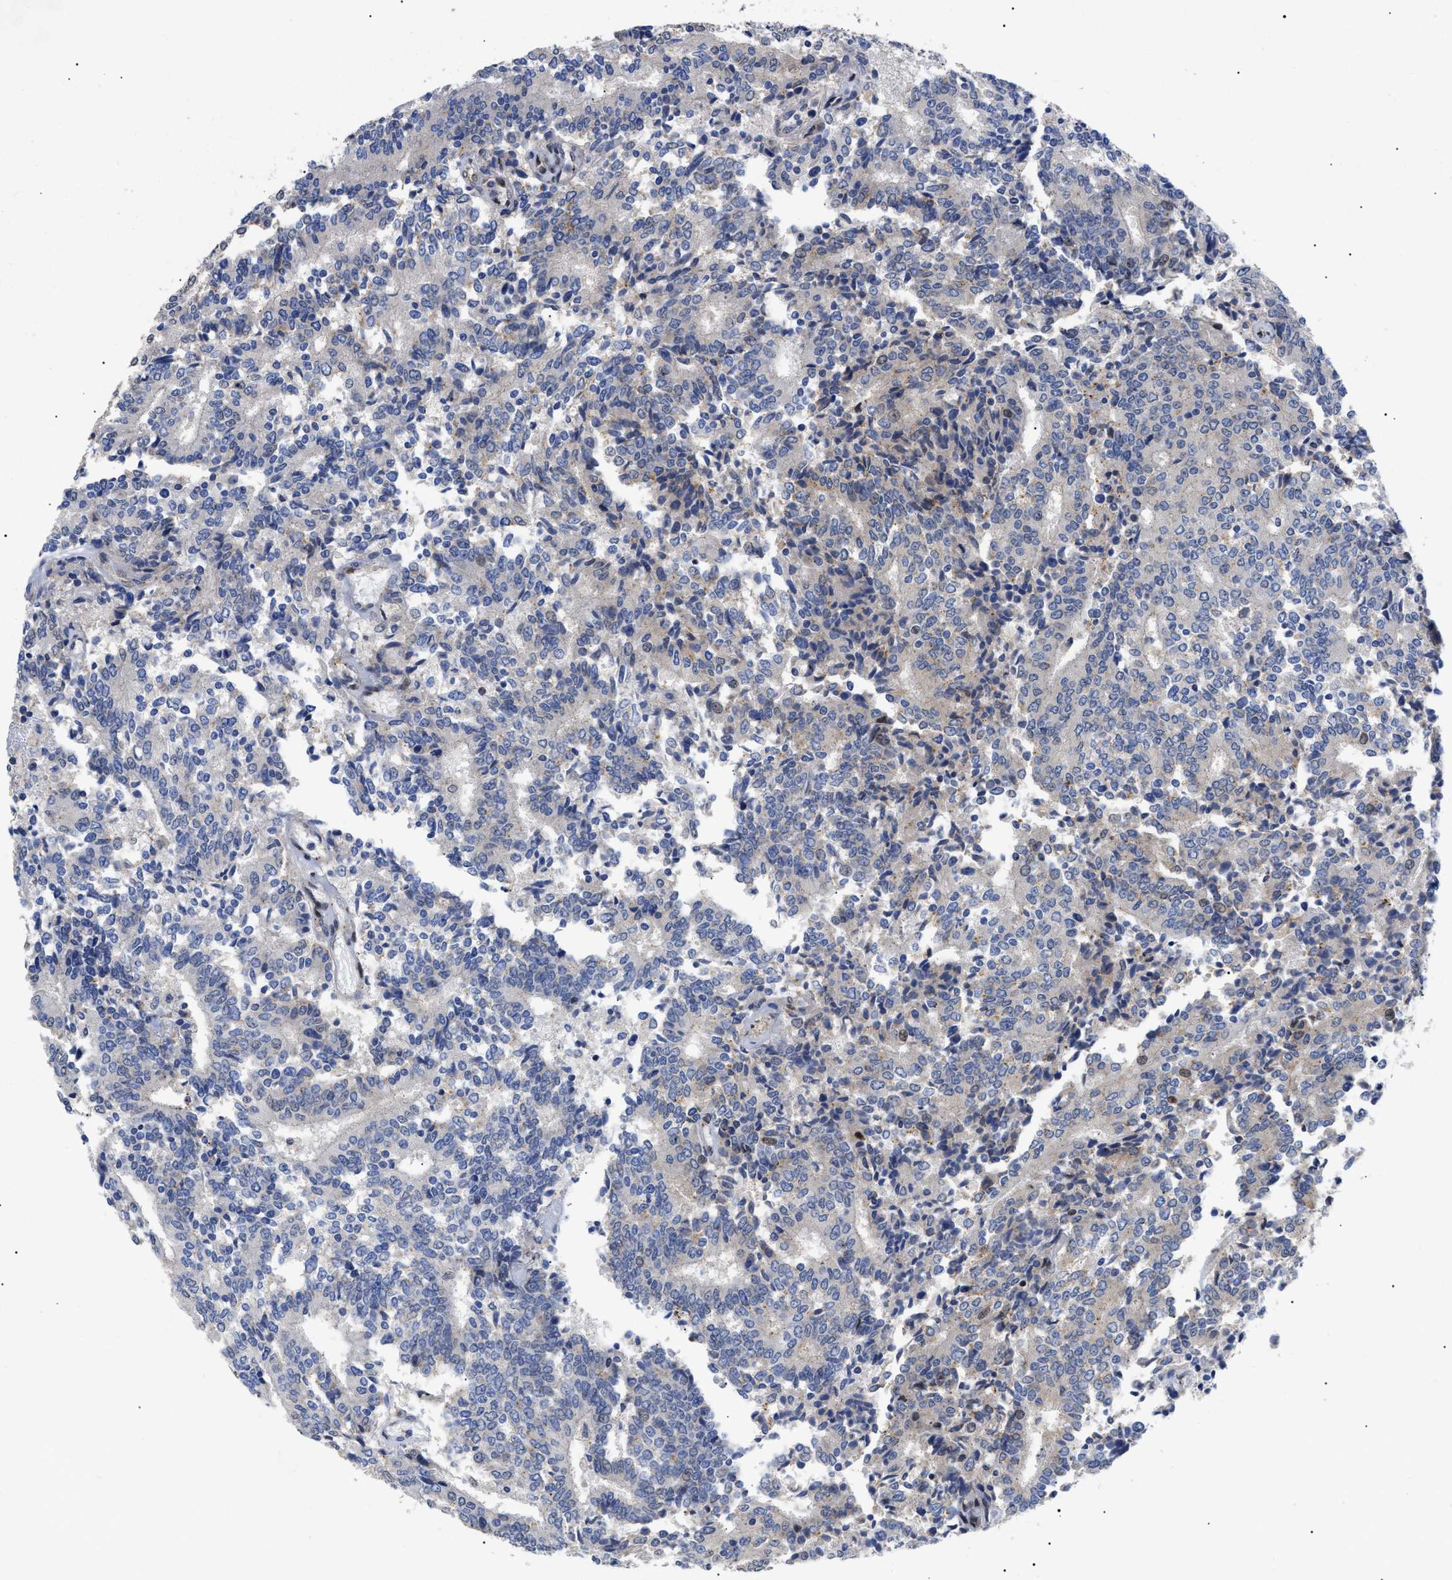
{"staining": {"intensity": "negative", "quantity": "none", "location": "none"}, "tissue": "prostate cancer", "cell_type": "Tumor cells", "image_type": "cancer", "snomed": [{"axis": "morphology", "description": "Normal tissue, NOS"}, {"axis": "morphology", "description": "Adenocarcinoma, High grade"}, {"axis": "topography", "description": "Prostate"}, {"axis": "topography", "description": "Seminal veicle"}], "caption": "Human high-grade adenocarcinoma (prostate) stained for a protein using immunohistochemistry (IHC) exhibits no positivity in tumor cells.", "gene": "SFXN5", "patient": {"sex": "male", "age": 55}}